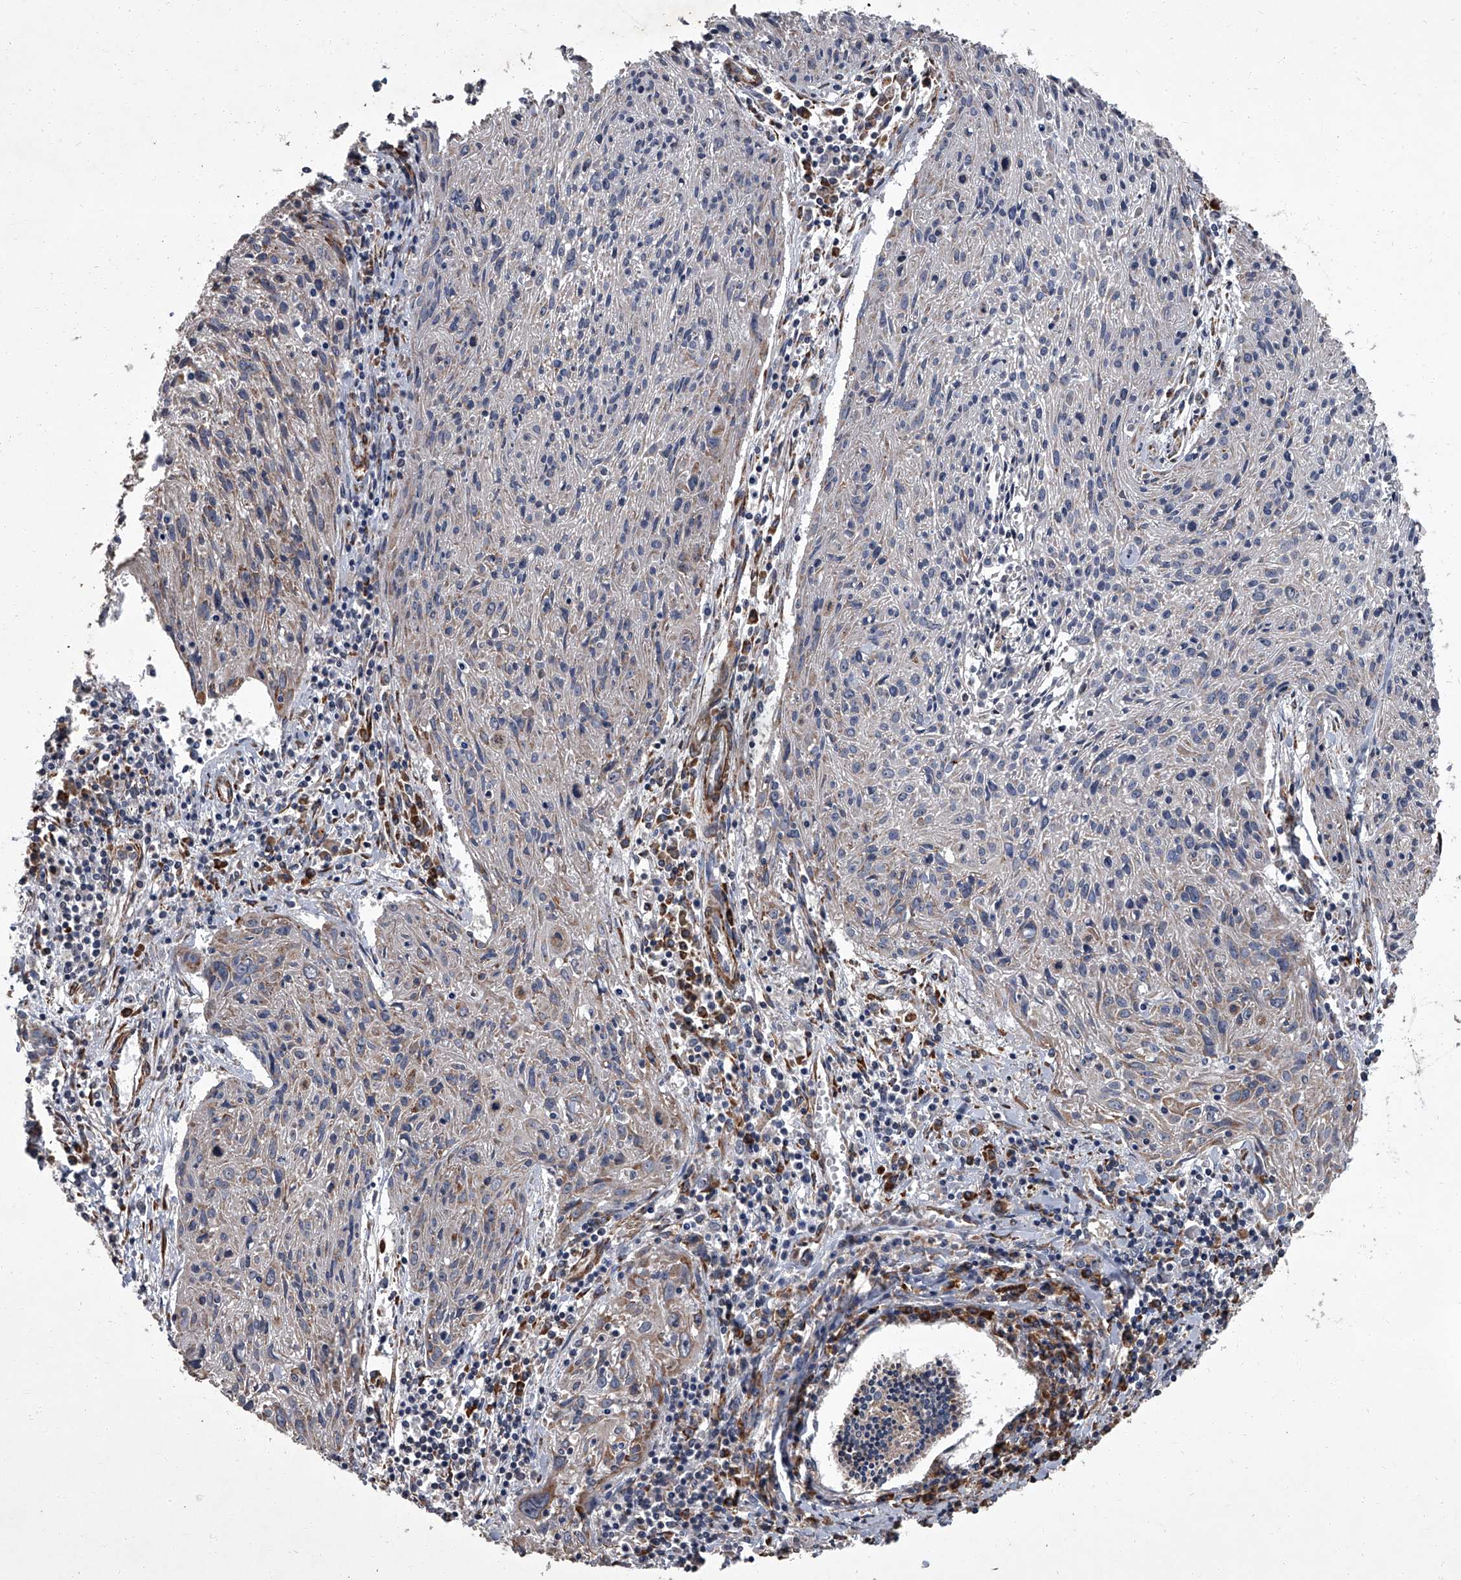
{"staining": {"intensity": "weak", "quantity": "<25%", "location": "cytoplasmic/membranous"}, "tissue": "cervical cancer", "cell_type": "Tumor cells", "image_type": "cancer", "snomed": [{"axis": "morphology", "description": "Squamous cell carcinoma, NOS"}, {"axis": "topography", "description": "Cervix"}], "caption": "There is no significant staining in tumor cells of squamous cell carcinoma (cervical). (Immunohistochemistry, brightfield microscopy, high magnification).", "gene": "SIRT4", "patient": {"sex": "female", "age": 51}}